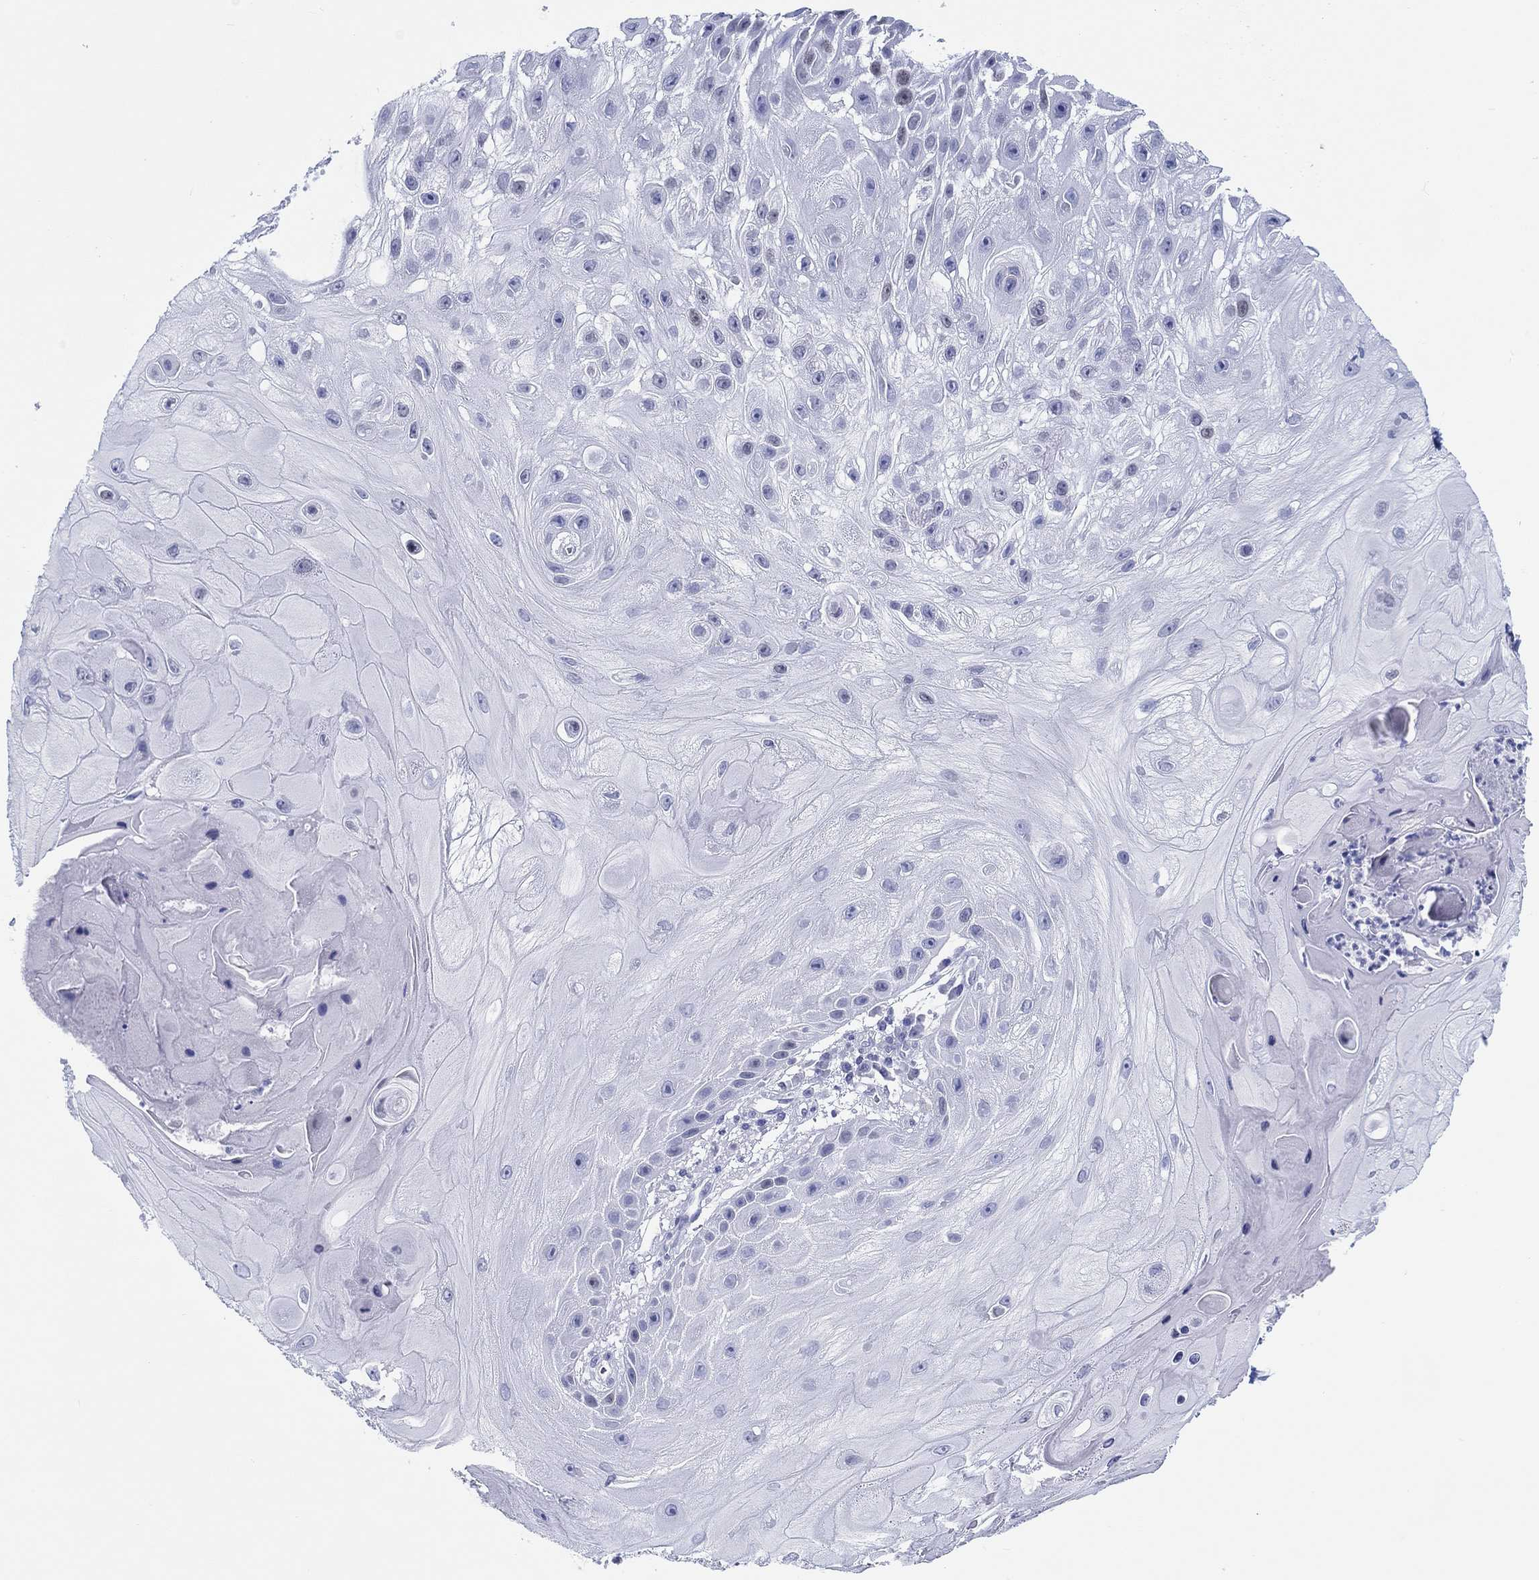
{"staining": {"intensity": "negative", "quantity": "none", "location": "none"}, "tissue": "skin cancer", "cell_type": "Tumor cells", "image_type": "cancer", "snomed": [{"axis": "morphology", "description": "Normal tissue, NOS"}, {"axis": "morphology", "description": "Squamous cell carcinoma, NOS"}, {"axis": "topography", "description": "Skin"}], "caption": "Immunohistochemical staining of human squamous cell carcinoma (skin) displays no significant staining in tumor cells.", "gene": "H1-1", "patient": {"sex": "male", "age": 79}}